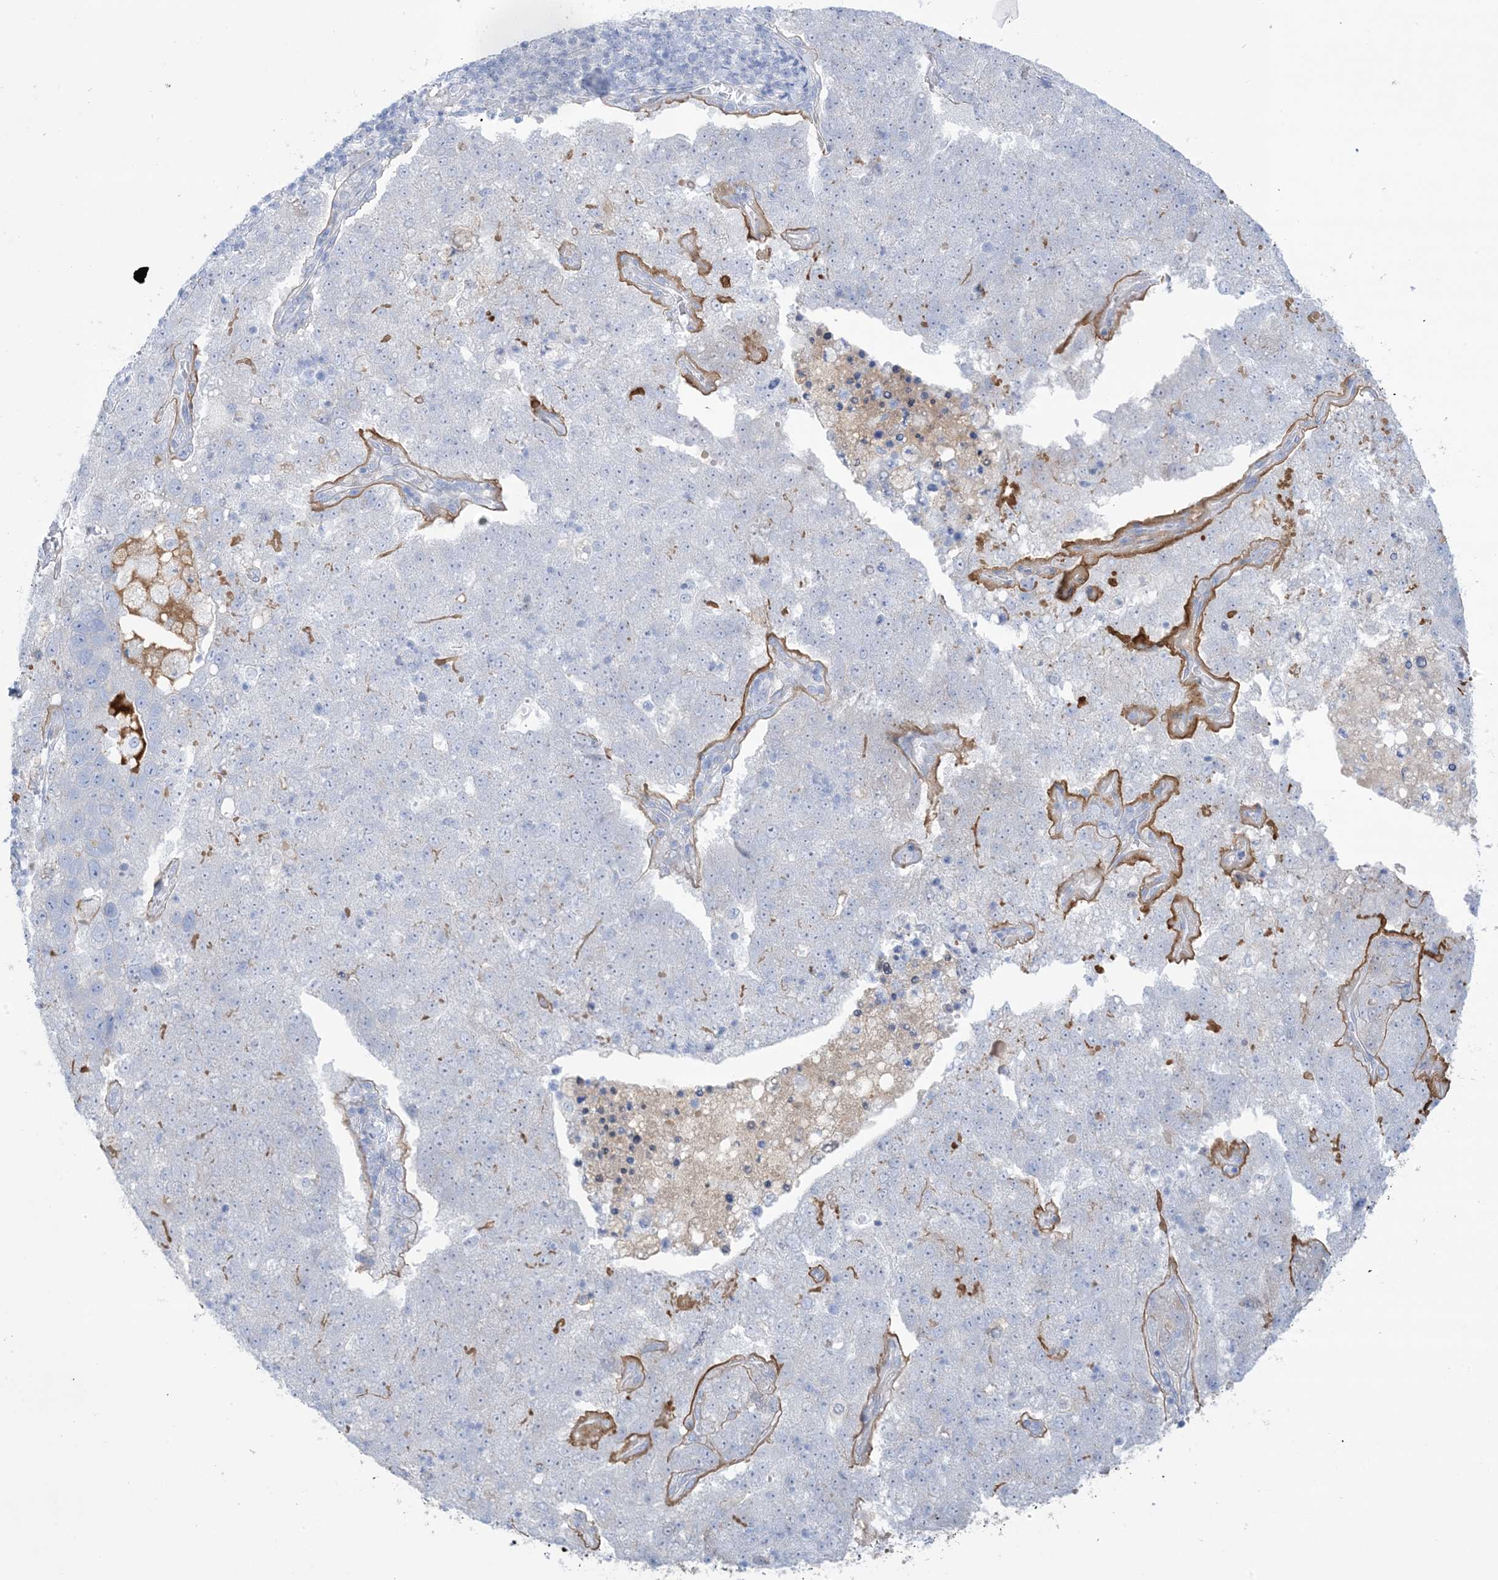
{"staining": {"intensity": "negative", "quantity": "none", "location": "none"}, "tissue": "pancreatic cancer", "cell_type": "Tumor cells", "image_type": "cancer", "snomed": [{"axis": "morphology", "description": "Adenocarcinoma, NOS"}, {"axis": "topography", "description": "Pancreas"}], "caption": "This is an immunohistochemistry (IHC) histopathology image of human pancreatic adenocarcinoma. There is no staining in tumor cells.", "gene": "ATP11C", "patient": {"sex": "female", "age": 61}}